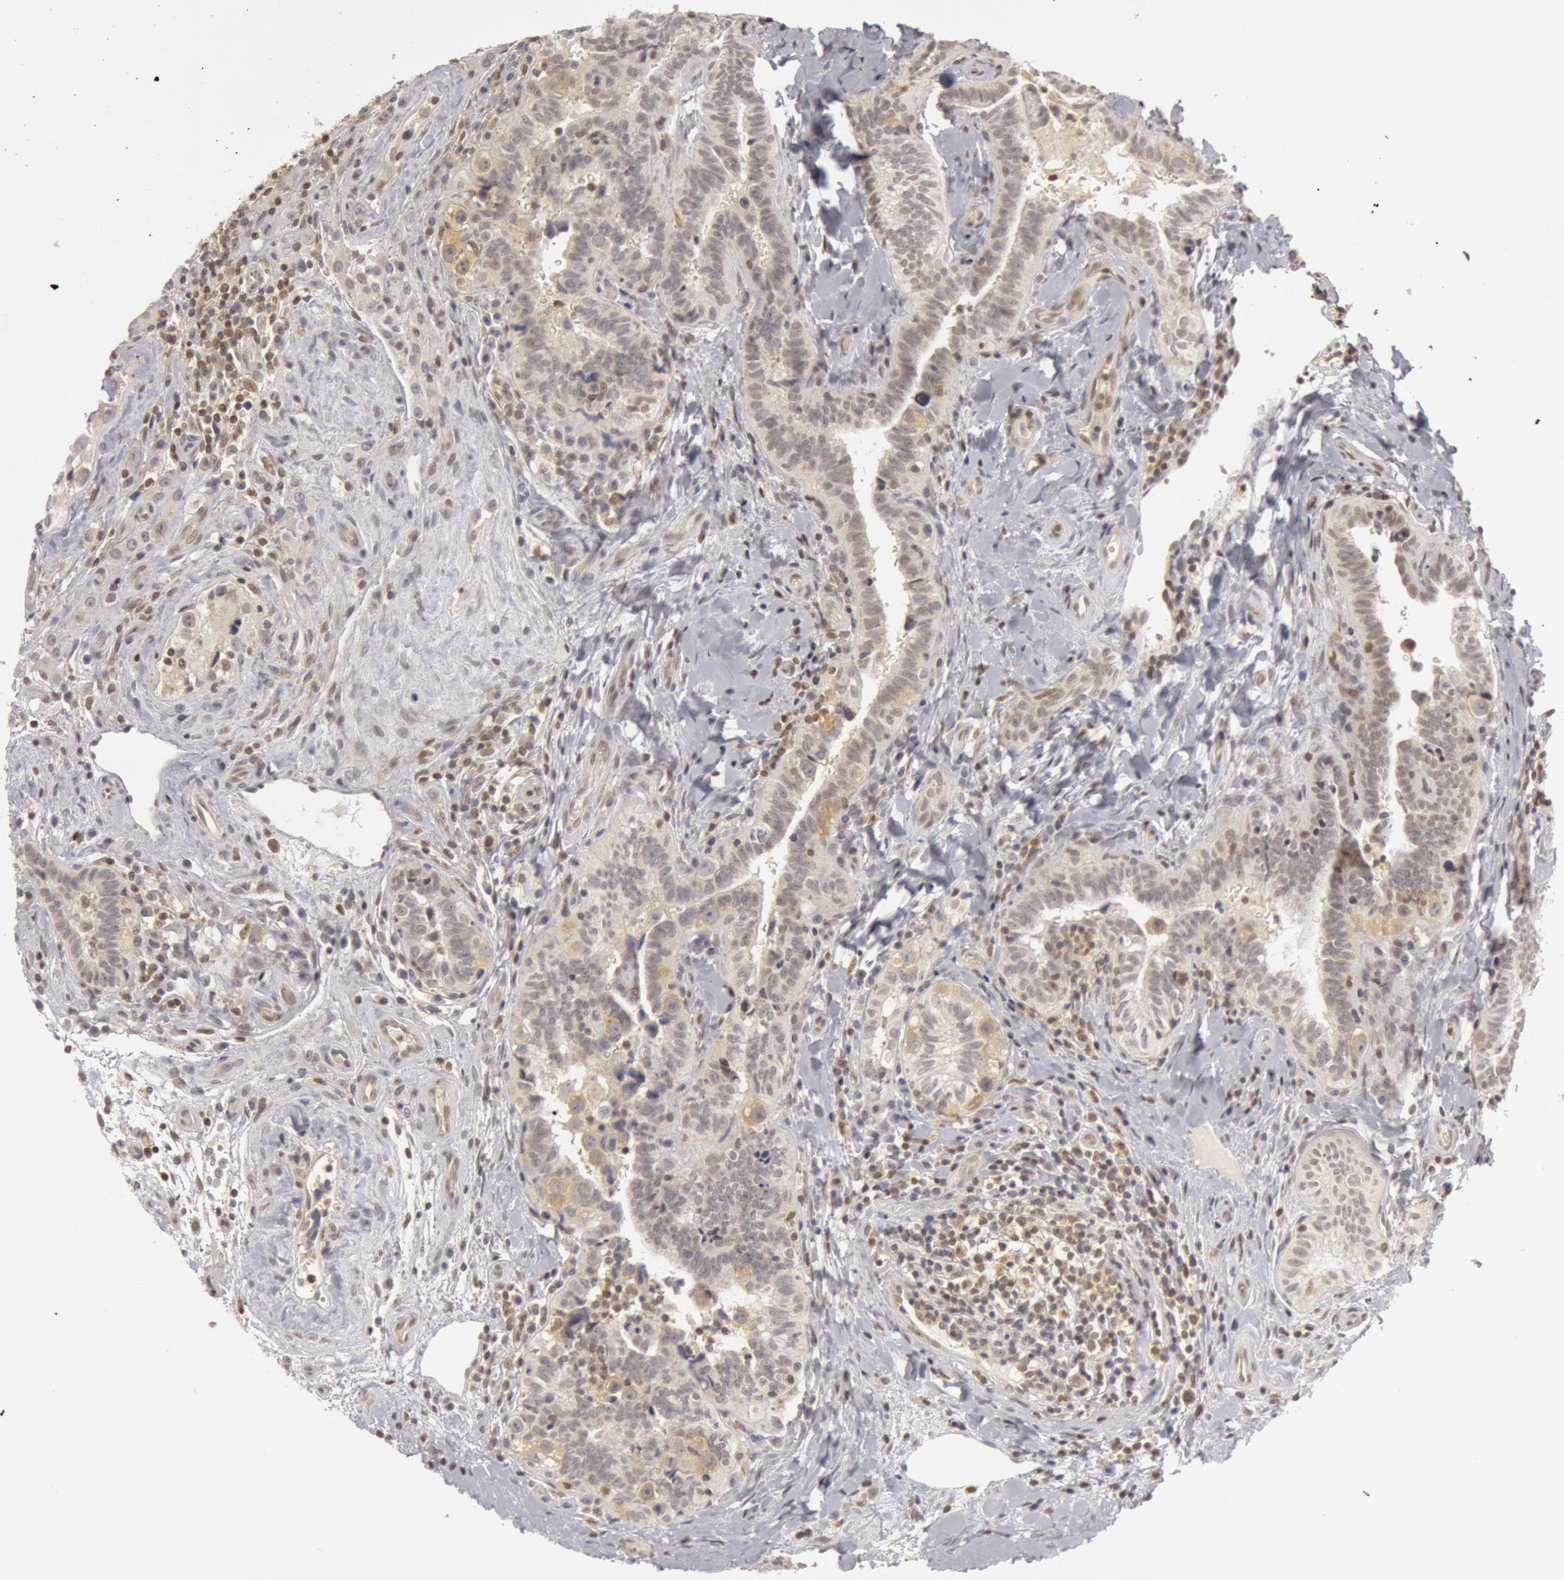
{"staining": {"intensity": "negative", "quantity": "none", "location": "none"}, "tissue": "testis cancer", "cell_type": "Tumor cells", "image_type": "cancer", "snomed": [{"axis": "morphology", "description": "Seminoma, NOS"}, {"axis": "topography", "description": "Testis"}], "caption": "Immunohistochemical staining of seminoma (testis) exhibits no significant staining in tumor cells.", "gene": "OASL", "patient": {"sex": "male", "age": 32}}